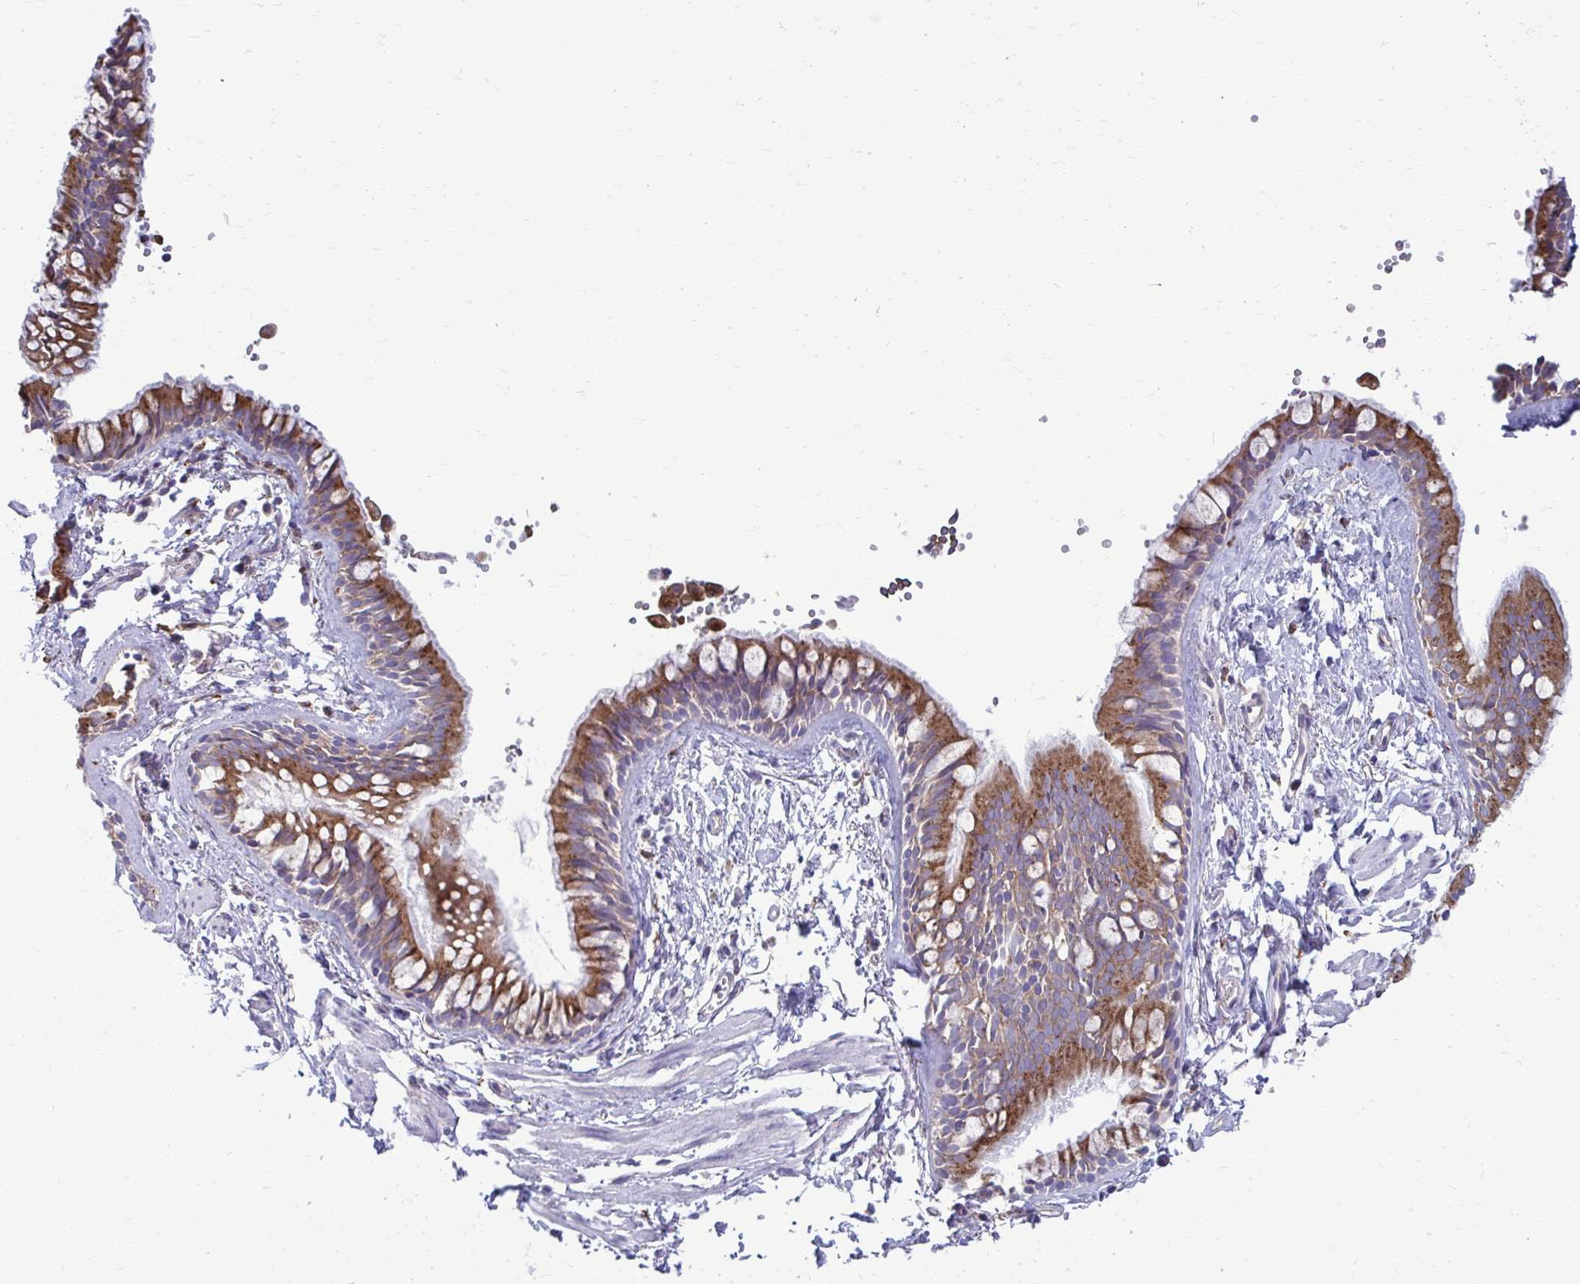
{"staining": {"intensity": "moderate", "quantity": ">75%", "location": "cytoplasmic/membranous"}, "tissue": "bronchus", "cell_type": "Respiratory epithelial cells", "image_type": "normal", "snomed": [{"axis": "morphology", "description": "Normal tissue, NOS"}, {"axis": "topography", "description": "Bronchus"}], "caption": "Respiratory epithelial cells show medium levels of moderate cytoplasmic/membranous staining in about >75% of cells in benign bronchus.", "gene": "CLTA", "patient": {"sex": "female", "age": 59}}